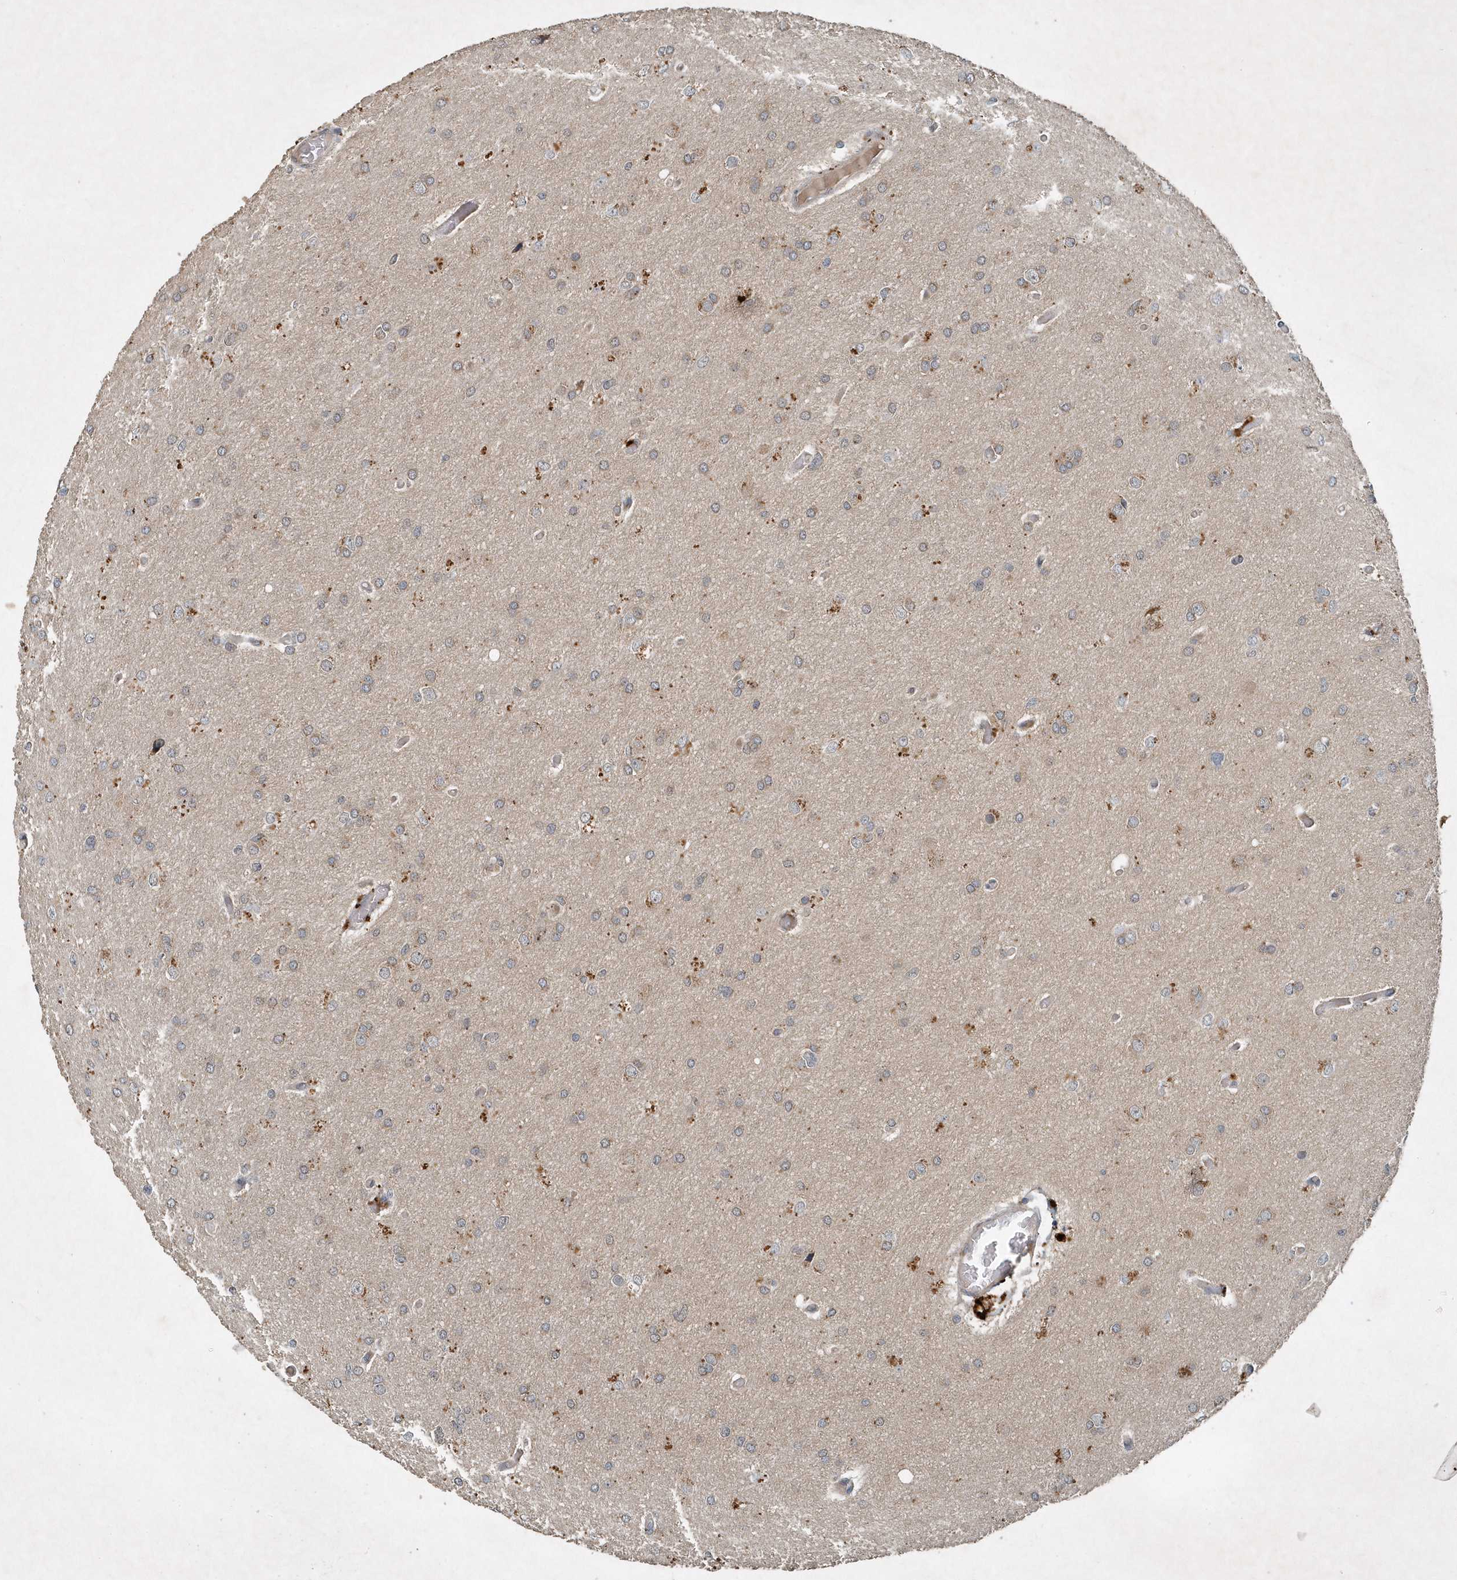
{"staining": {"intensity": "negative", "quantity": "none", "location": "none"}, "tissue": "glioma", "cell_type": "Tumor cells", "image_type": "cancer", "snomed": [{"axis": "morphology", "description": "Glioma, malignant, High grade"}, {"axis": "topography", "description": "Cerebral cortex"}], "caption": "Immunohistochemistry photomicrograph of human high-grade glioma (malignant) stained for a protein (brown), which demonstrates no positivity in tumor cells. (IHC, brightfield microscopy, high magnification).", "gene": "SCFD2", "patient": {"sex": "female", "age": 36}}